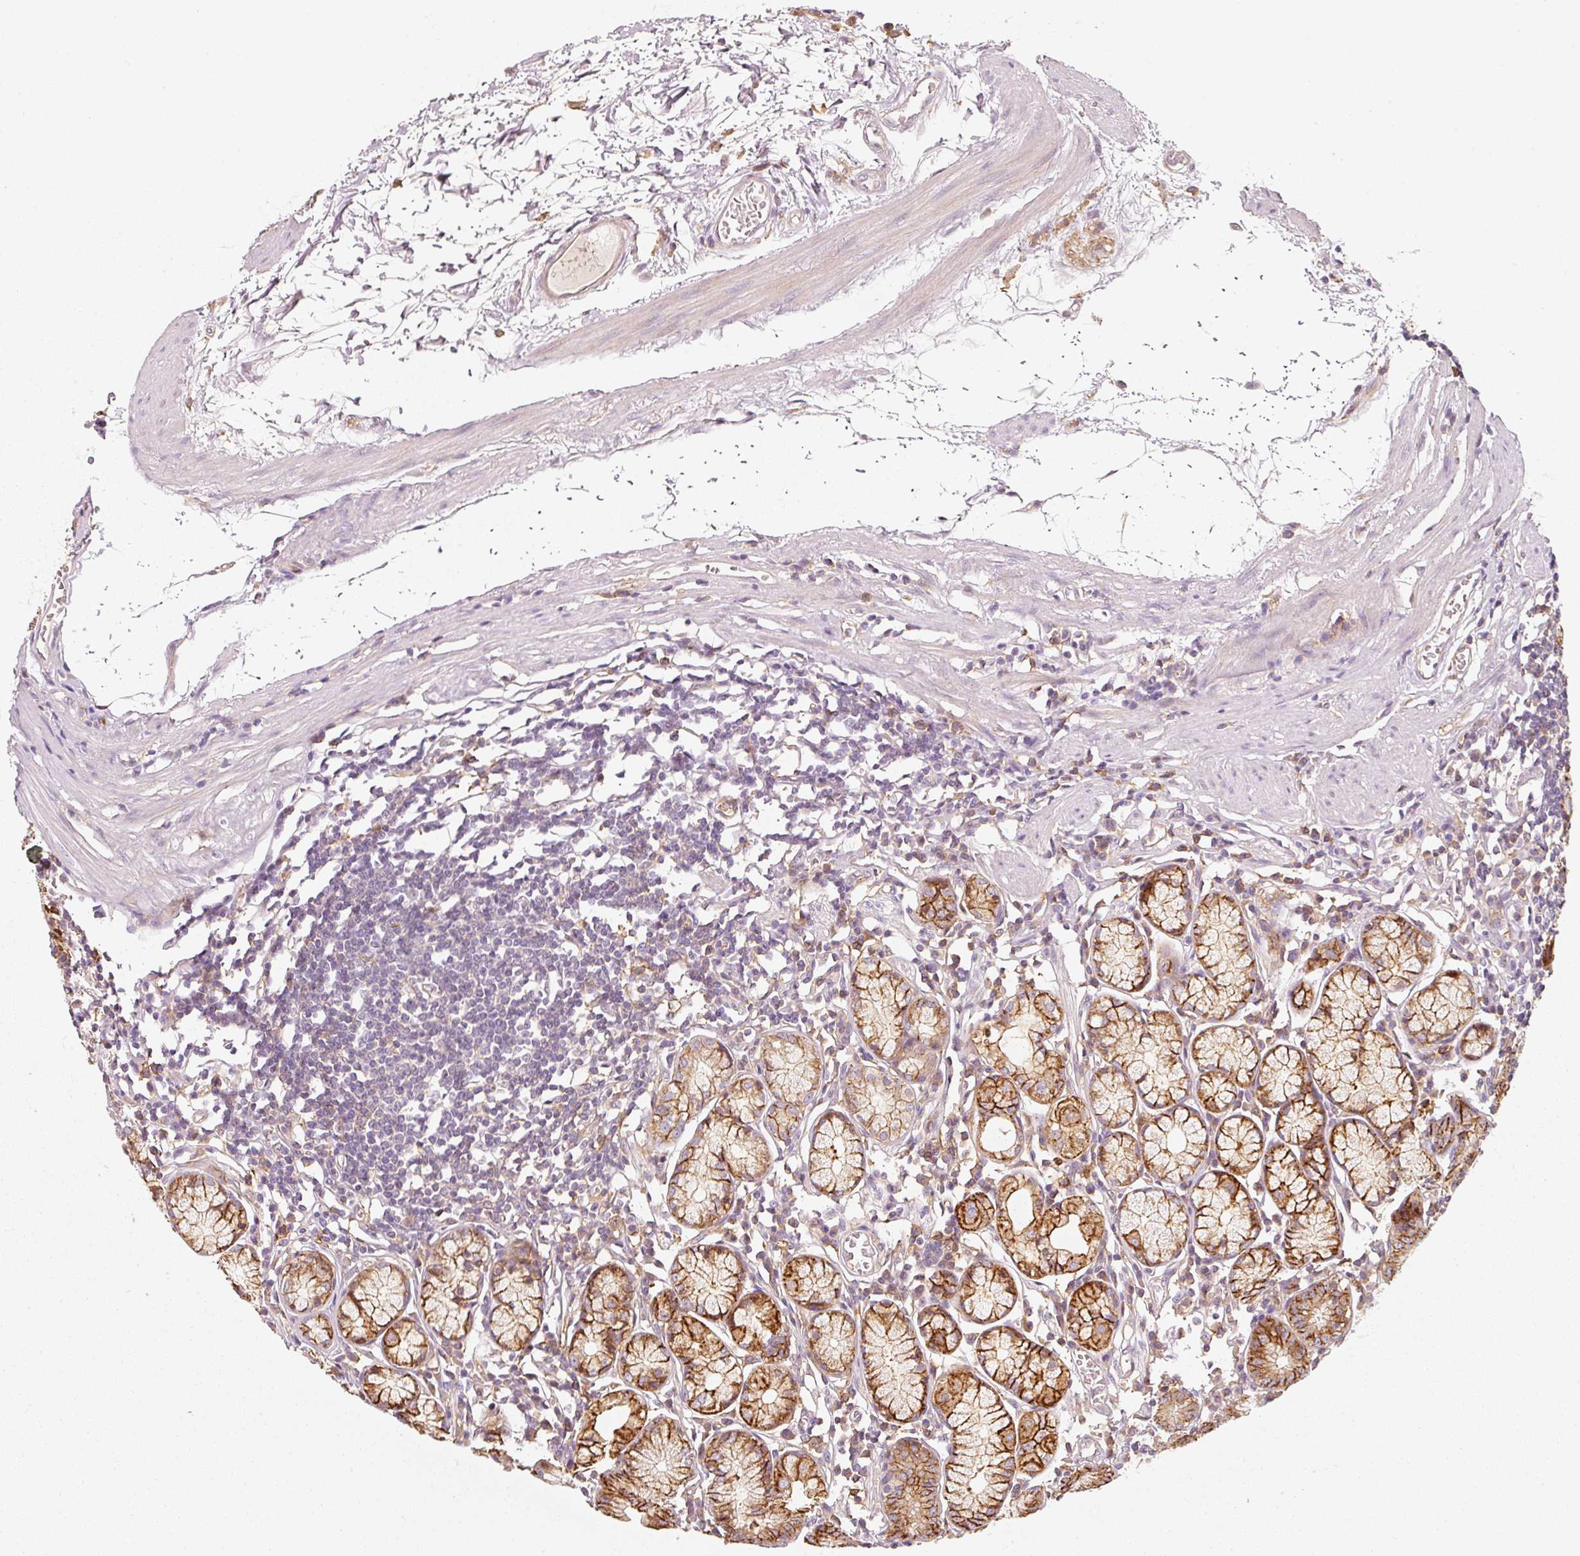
{"staining": {"intensity": "strong", "quantity": ">75%", "location": "cytoplasmic/membranous"}, "tissue": "stomach", "cell_type": "Glandular cells", "image_type": "normal", "snomed": [{"axis": "morphology", "description": "Normal tissue, NOS"}, {"axis": "topography", "description": "Stomach"}], "caption": "Immunohistochemistry of benign stomach exhibits high levels of strong cytoplasmic/membranous expression in approximately >75% of glandular cells.", "gene": "IQGAP2", "patient": {"sex": "male", "age": 55}}